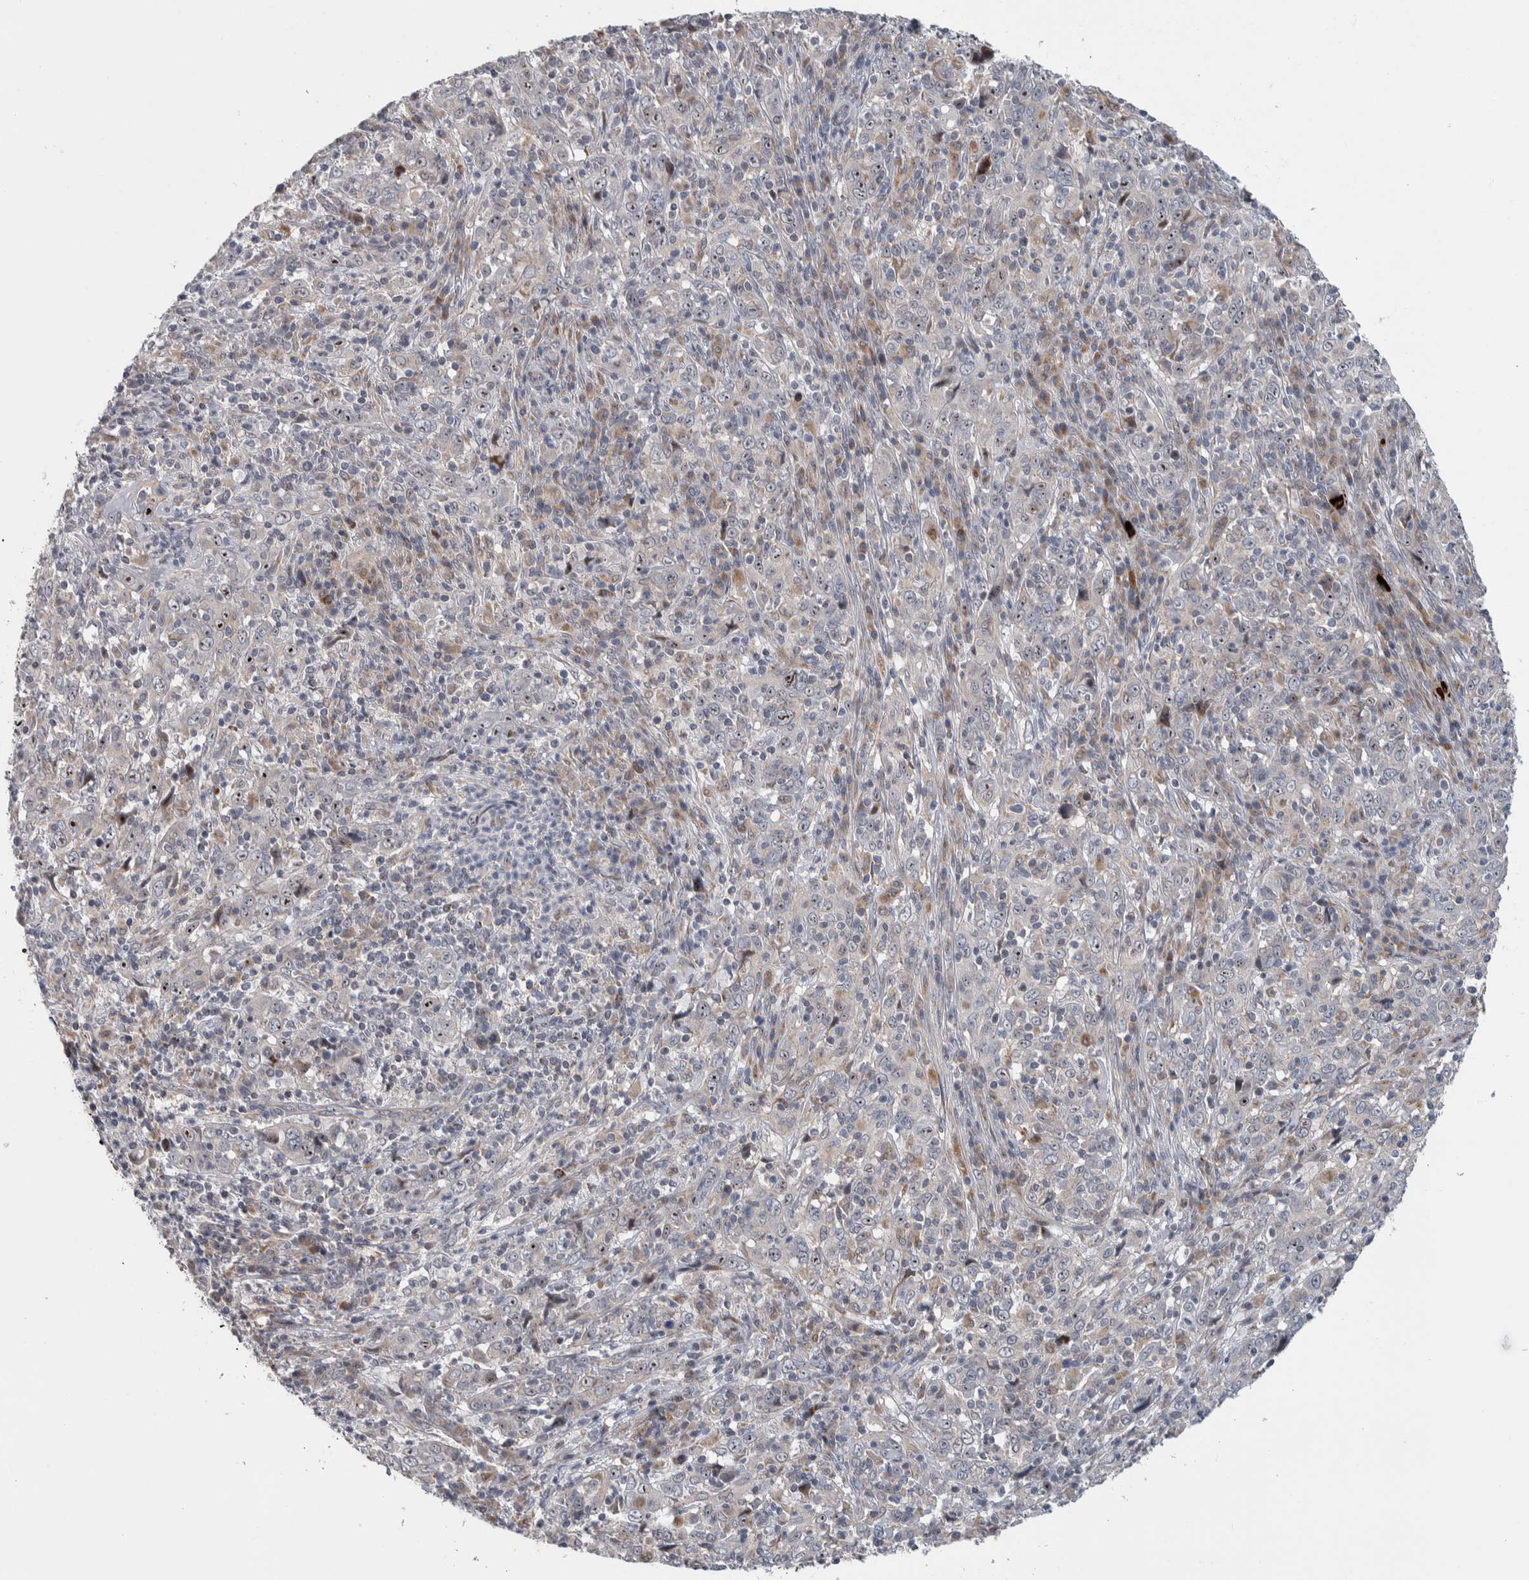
{"staining": {"intensity": "strong", "quantity": "25%-75%", "location": "nuclear"}, "tissue": "cervical cancer", "cell_type": "Tumor cells", "image_type": "cancer", "snomed": [{"axis": "morphology", "description": "Squamous cell carcinoma, NOS"}, {"axis": "topography", "description": "Cervix"}], "caption": "High-magnification brightfield microscopy of cervical cancer stained with DAB (3,3'-diaminobenzidine) (brown) and counterstained with hematoxylin (blue). tumor cells exhibit strong nuclear staining is identified in about25%-75% of cells. (Stains: DAB in brown, nuclei in blue, Microscopy: brightfield microscopy at high magnification).", "gene": "PRRG4", "patient": {"sex": "female", "age": 46}}